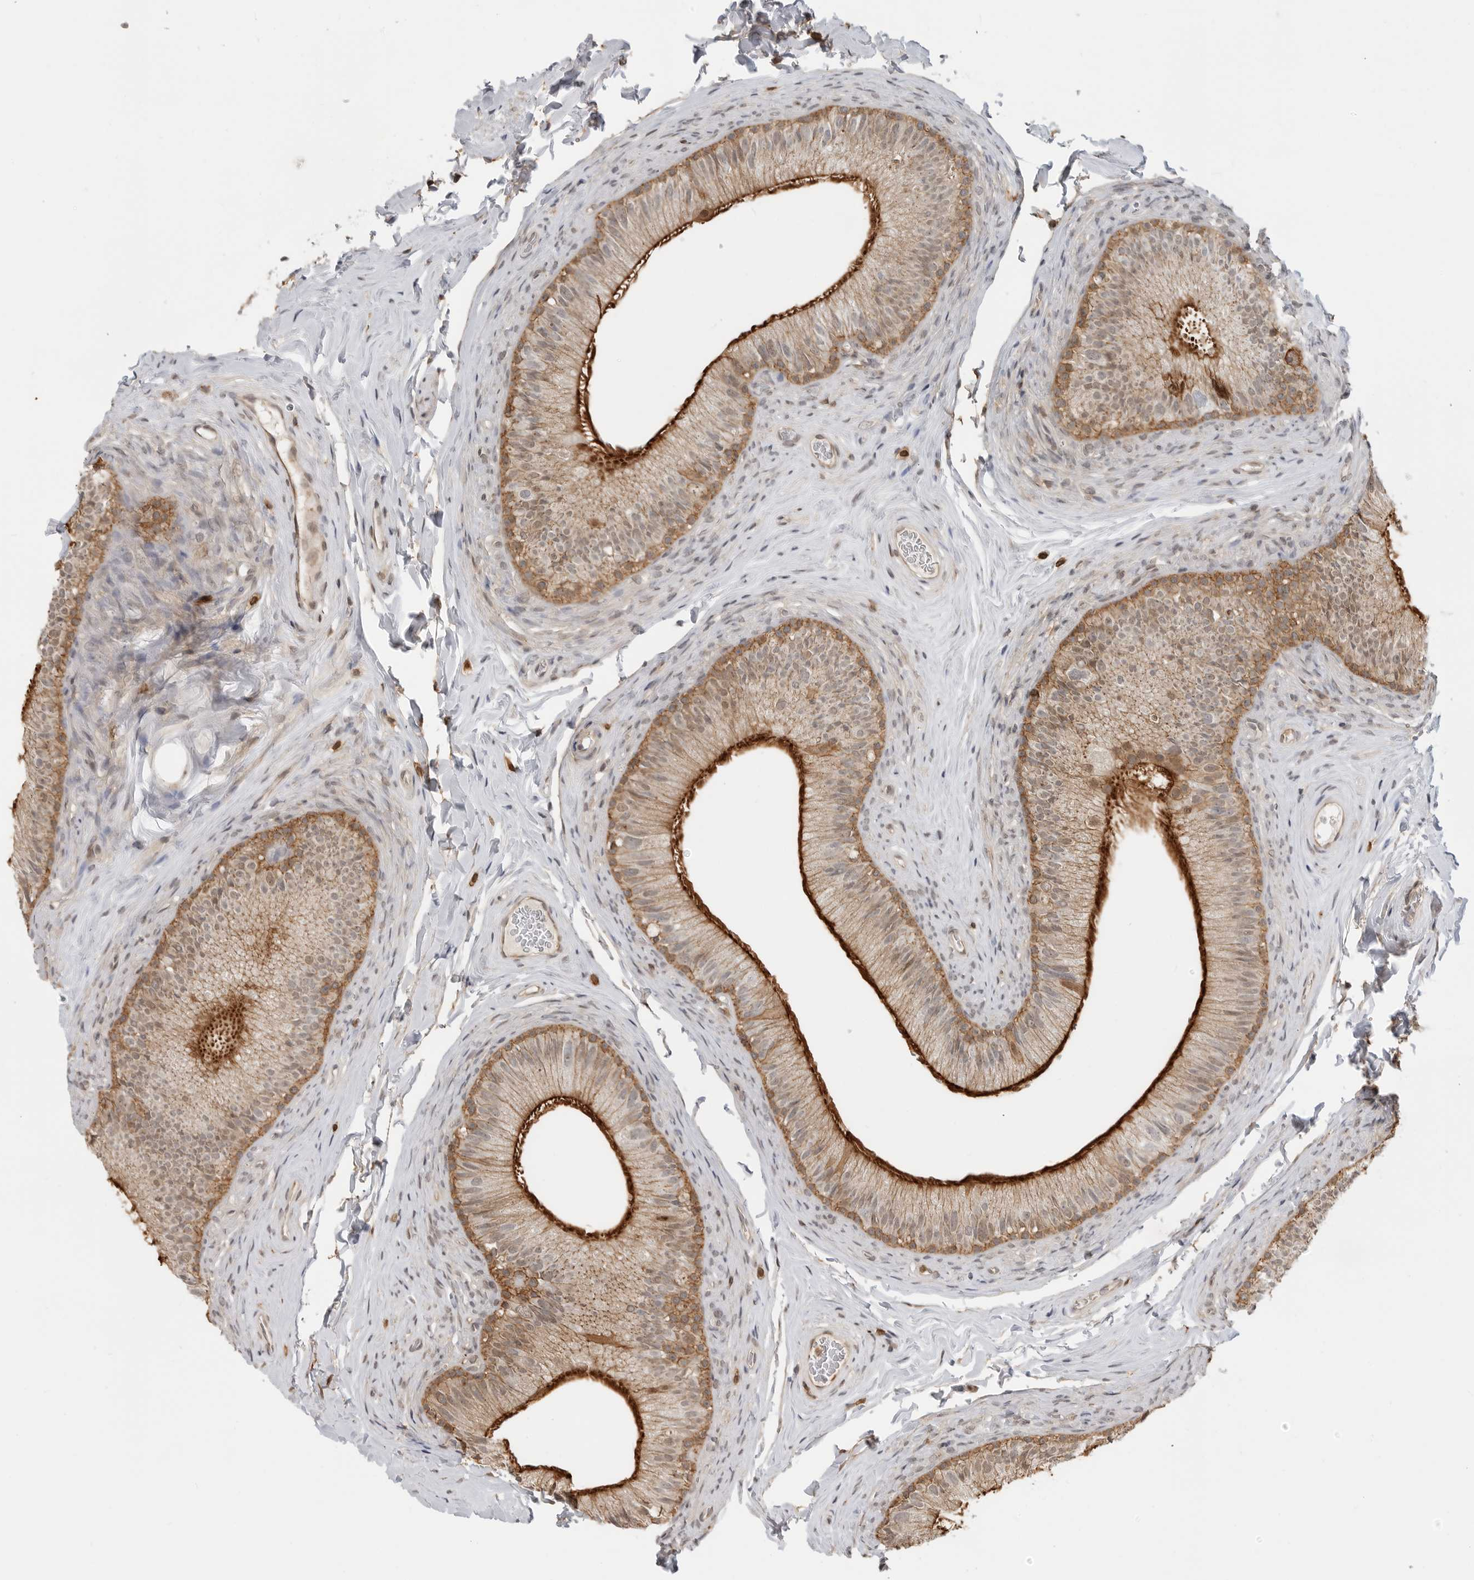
{"staining": {"intensity": "strong", "quantity": ">75%", "location": "cytoplasmic/membranous"}, "tissue": "epididymis", "cell_type": "Glandular cells", "image_type": "normal", "snomed": [{"axis": "morphology", "description": "Normal tissue, NOS"}, {"axis": "topography", "description": "Epididymis"}], "caption": "Epididymis stained with DAB (3,3'-diaminobenzidine) immunohistochemistry shows high levels of strong cytoplasmic/membranous positivity in approximately >75% of glandular cells. Using DAB (3,3'-diaminobenzidine) (brown) and hematoxylin (blue) stains, captured at high magnification using brightfield microscopy.", "gene": "ANXA11", "patient": {"sex": "male", "age": 49}}